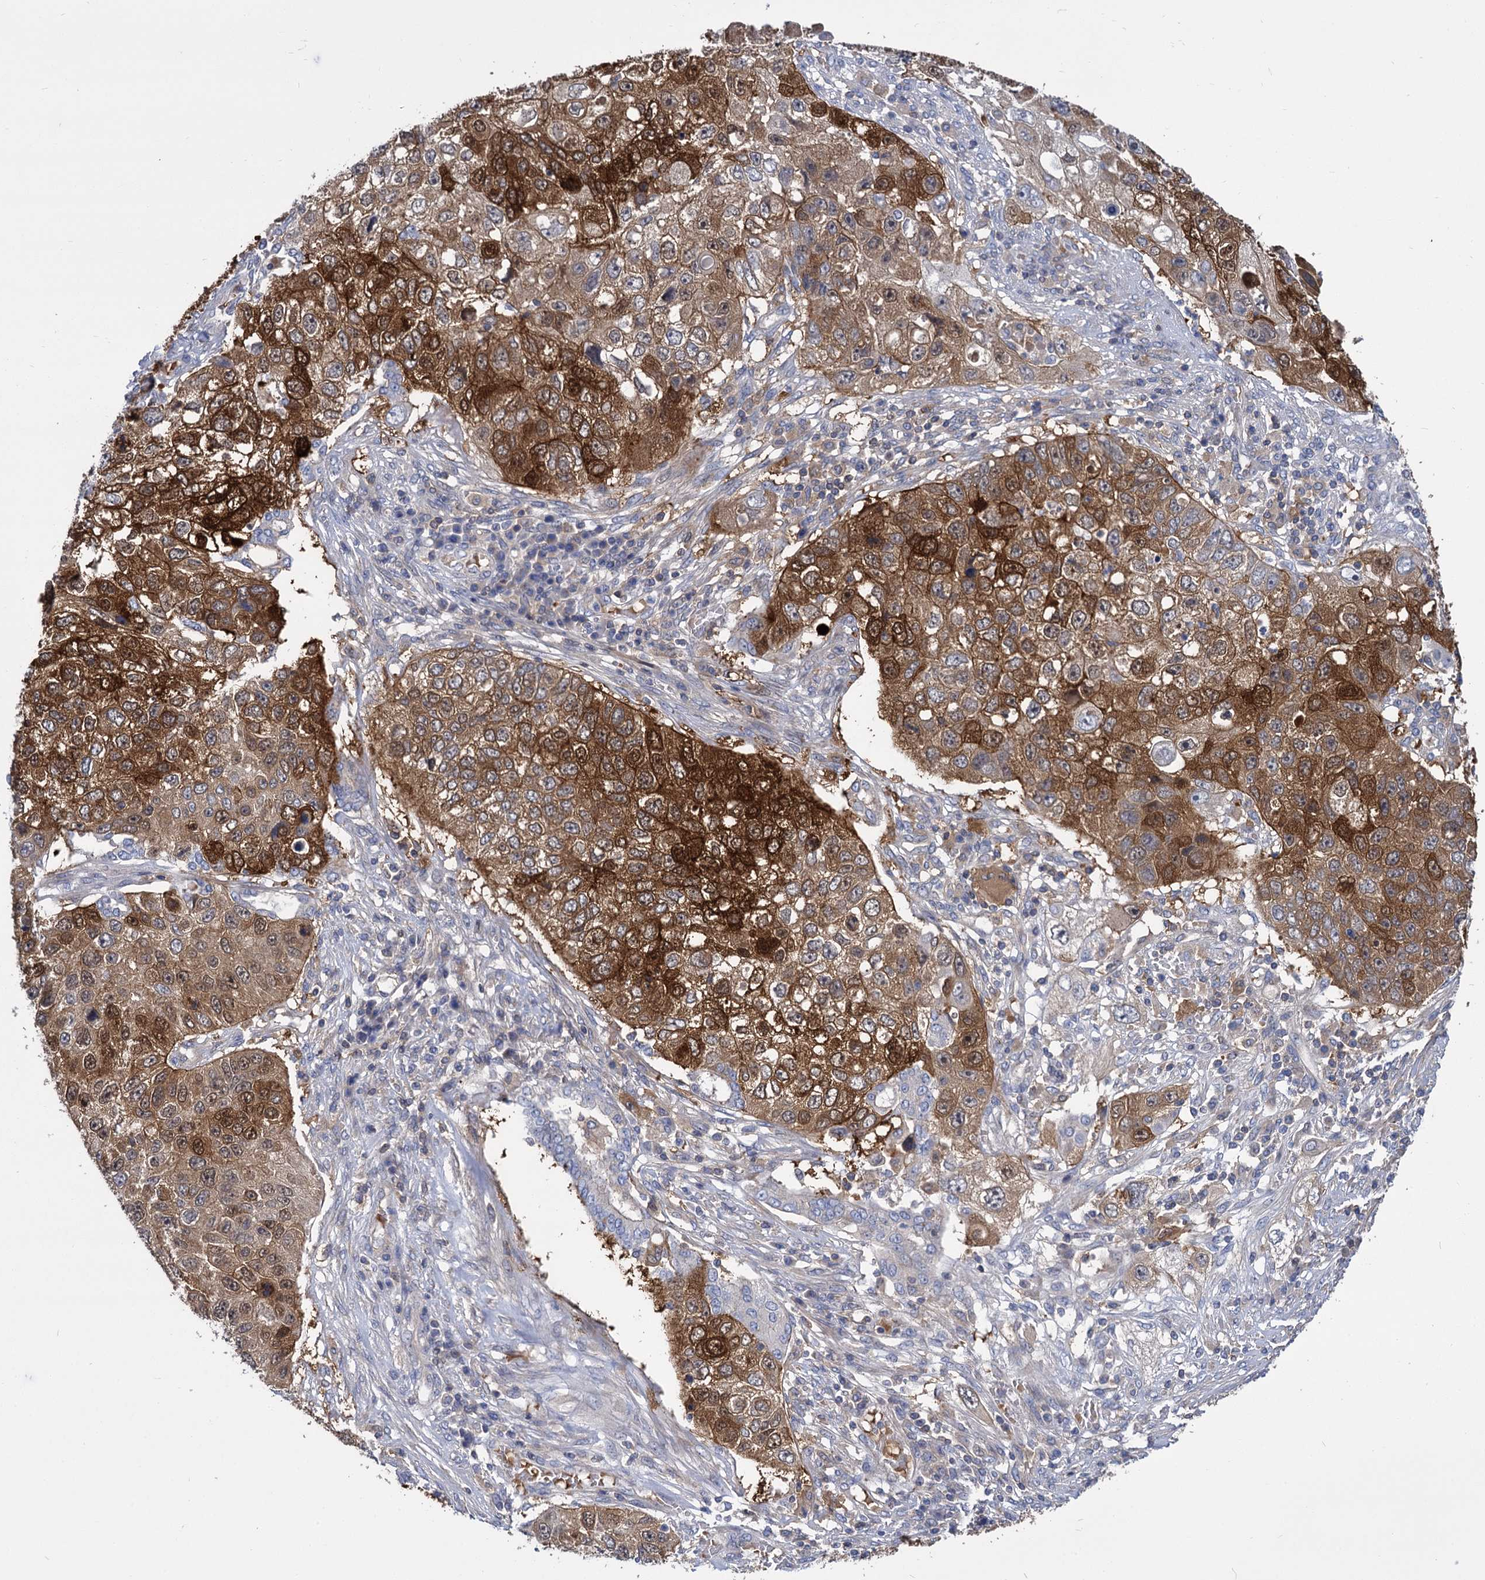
{"staining": {"intensity": "strong", "quantity": ">75%", "location": "cytoplasmic/membranous,nuclear"}, "tissue": "lung cancer", "cell_type": "Tumor cells", "image_type": "cancer", "snomed": [{"axis": "morphology", "description": "Squamous cell carcinoma, NOS"}, {"axis": "topography", "description": "Lung"}], "caption": "Human squamous cell carcinoma (lung) stained for a protein (brown) displays strong cytoplasmic/membranous and nuclear positive expression in approximately >75% of tumor cells.", "gene": "GCLC", "patient": {"sex": "male", "age": 61}}